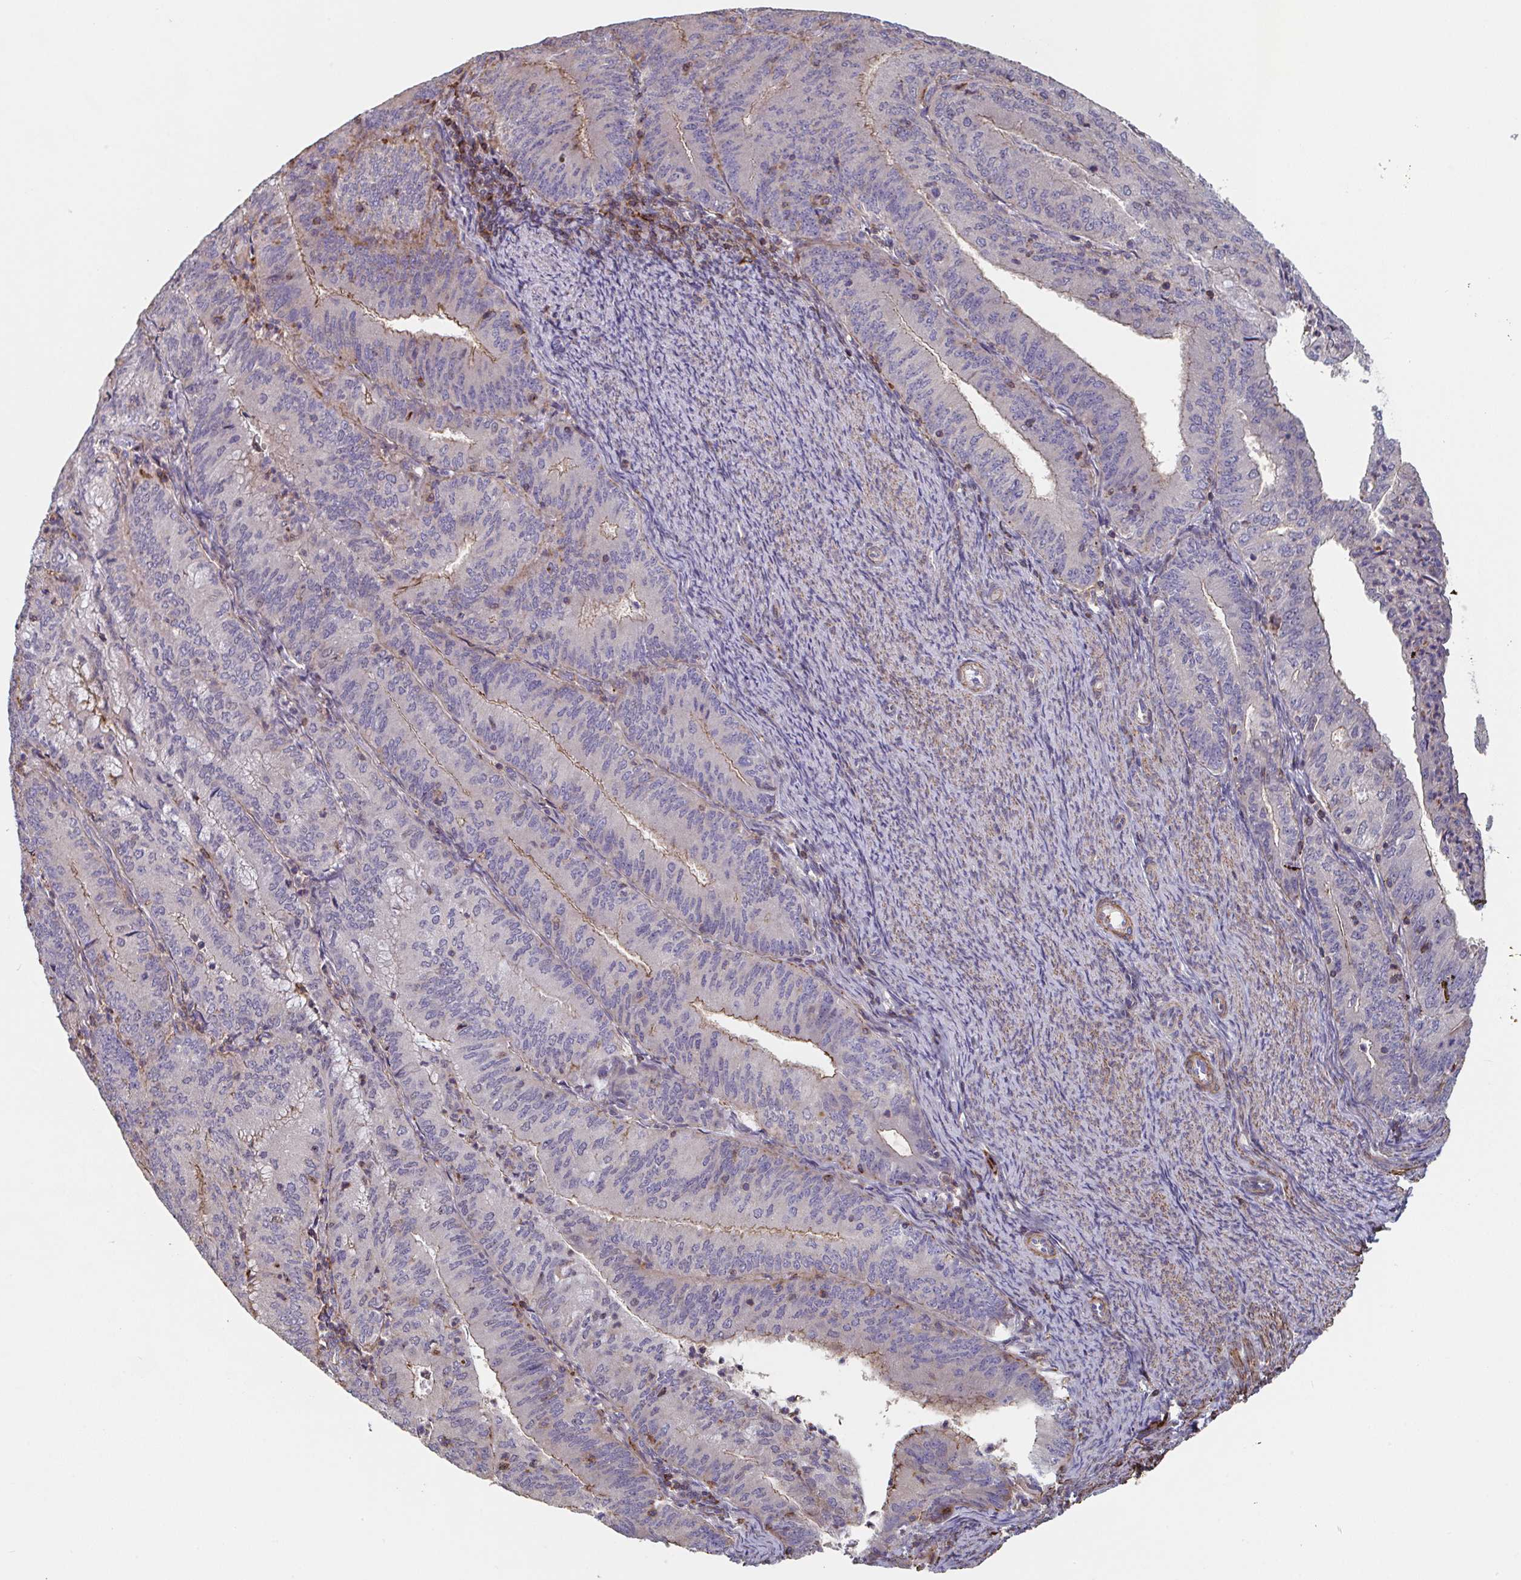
{"staining": {"intensity": "moderate", "quantity": "<25%", "location": "cytoplasmic/membranous"}, "tissue": "endometrial cancer", "cell_type": "Tumor cells", "image_type": "cancer", "snomed": [{"axis": "morphology", "description": "Adenocarcinoma, NOS"}, {"axis": "topography", "description": "Endometrium"}], "caption": "Tumor cells reveal low levels of moderate cytoplasmic/membranous positivity in approximately <25% of cells in human adenocarcinoma (endometrial).", "gene": "FZD2", "patient": {"sex": "female", "age": 57}}